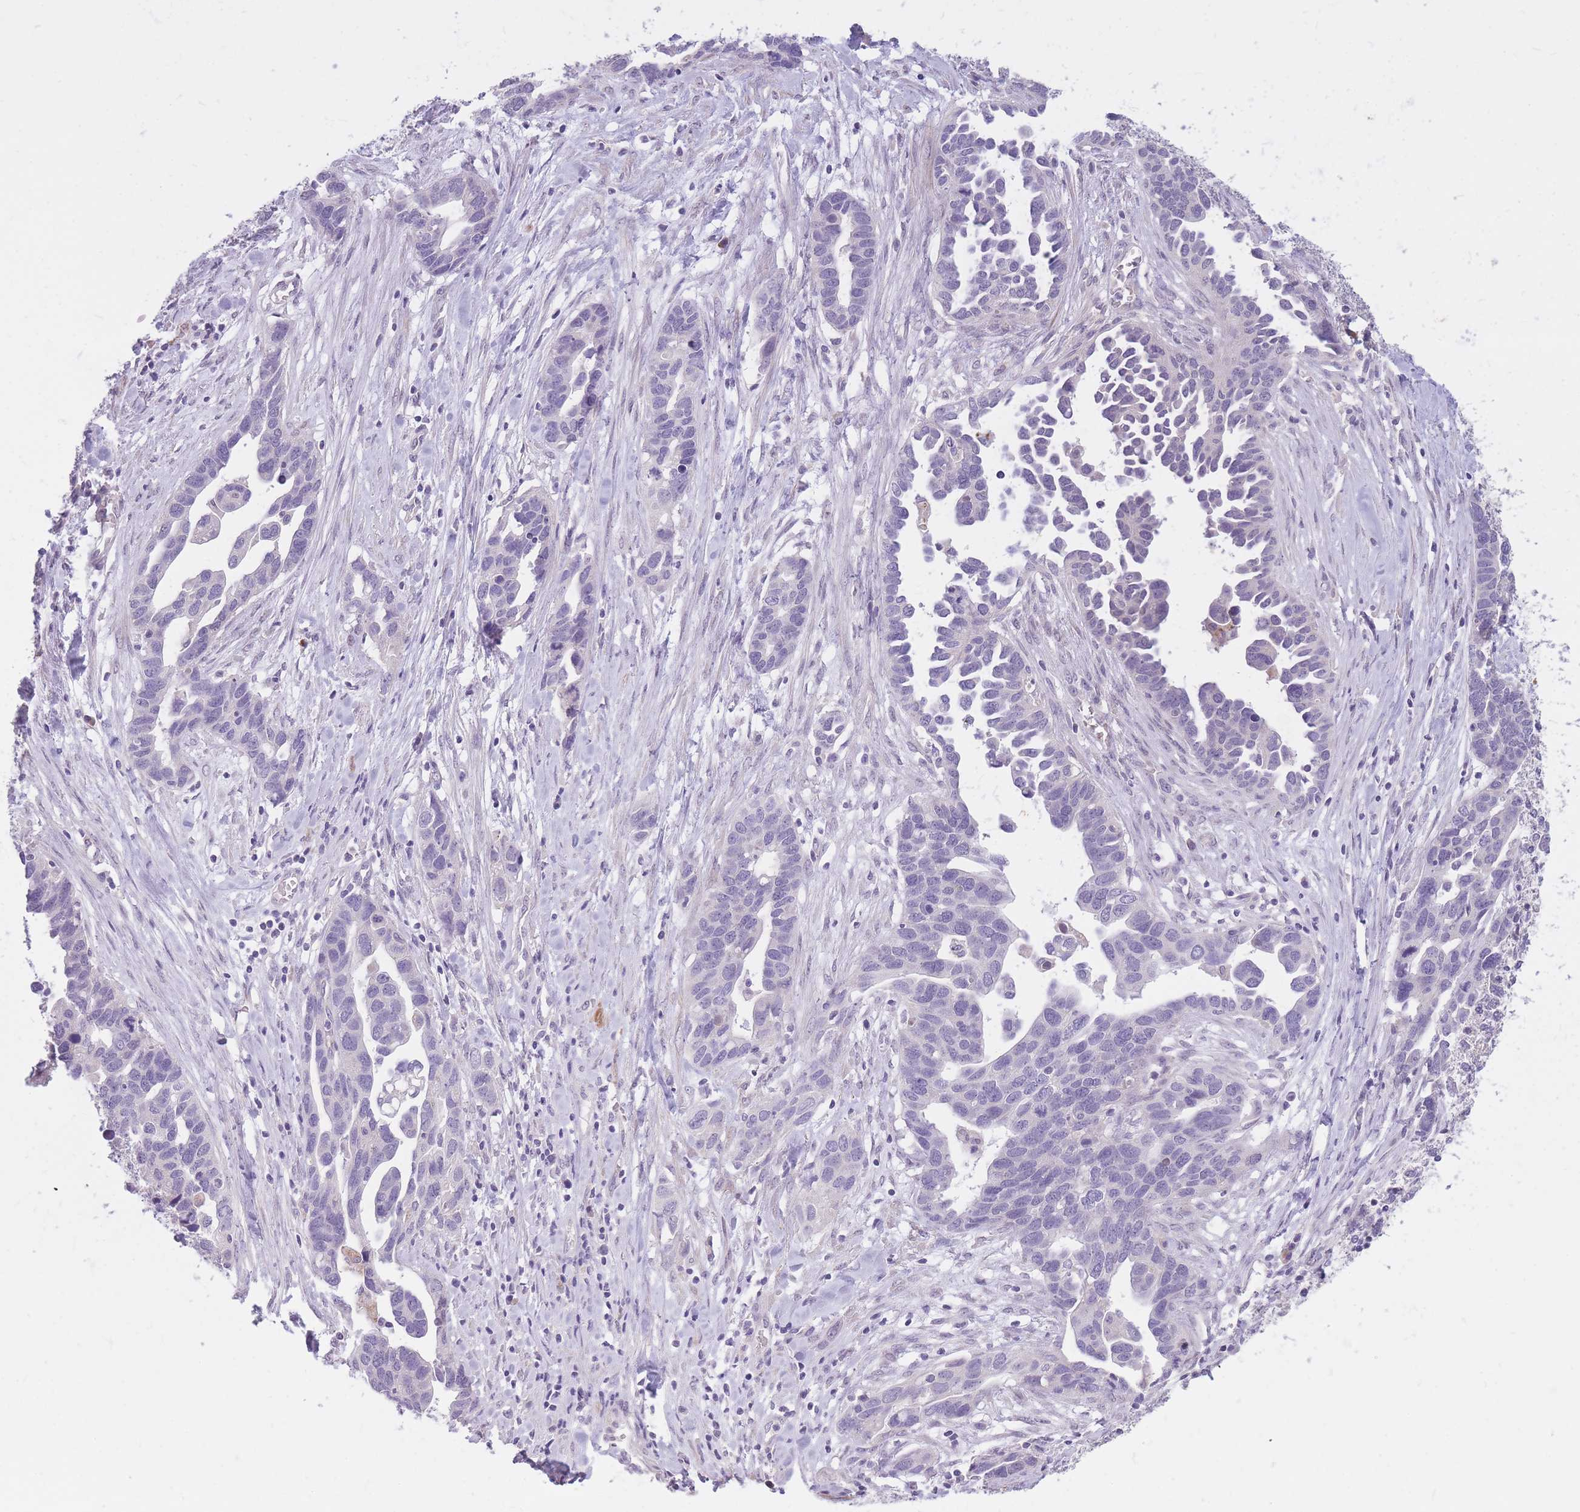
{"staining": {"intensity": "negative", "quantity": "none", "location": "none"}, "tissue": "ovarian cancer", "cell_type": "Tumor cells", "image_type": "cancer", "snomed": [{"axis": "morphology", "description": "Cystadenocarcinoma, serous, NOS"}, {"axis": "topography", "description": "Ovary"}], "caption": "DAB (3,3'-diaminobenzidine) immunohistochemical staining of human ovarian cancer (serous cystadenocarcinoma) exhibits no significant staining in tumor cells. The staining is performed using DAB (3,3'-diaminobenzidine) brown chromogen with nuclei counter-stained in using hematoxylin.", "gene": "RNF170", "patient": {"sex": "female", "age": 54}}